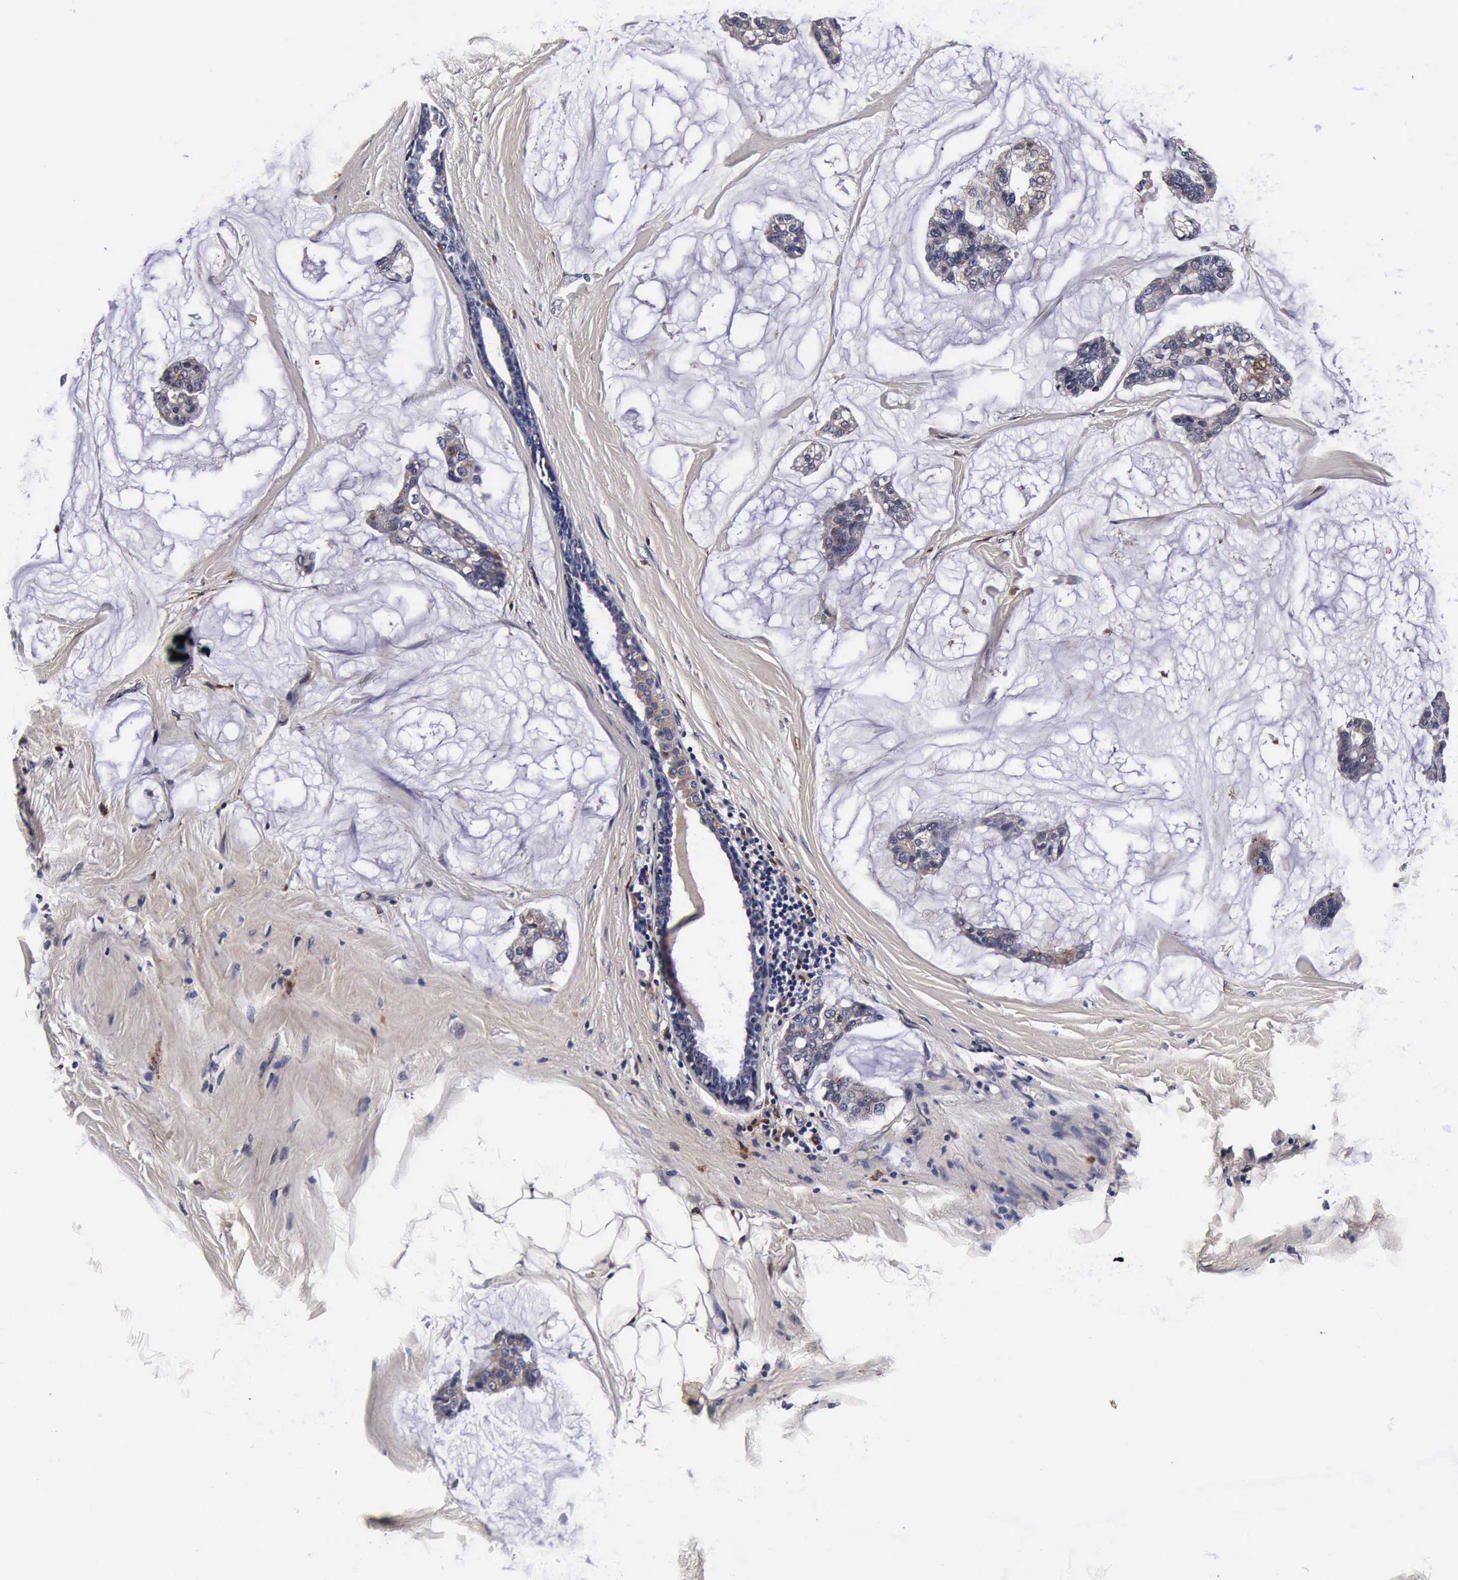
{"staining": {"intensity": "weak", "quantity": ">75%", "location": "cytoplasmic/membranous"}, "tissue": "breast cancer", "cell_type": "Tumor cells", "image_type": "cancer", "snomed": [{"axis": "morphology", "description": "Duct carcinoma"}, {"axis": "topography", "description": "Breast"}], "caption": "Immunohistochemical staining of human infiltrating ductal carcinoma (breast) displays weak cytoplasmic/membranous protein positivity in about >75% of tumor cells. (Stains: DAB (3,3'-diaminobenzidine) in brown, nuclei in blue, Microscopy: brightfield microscopy at high magnification).", "gene": "CST3", "patient": {"sex": "female", "age": 93}}